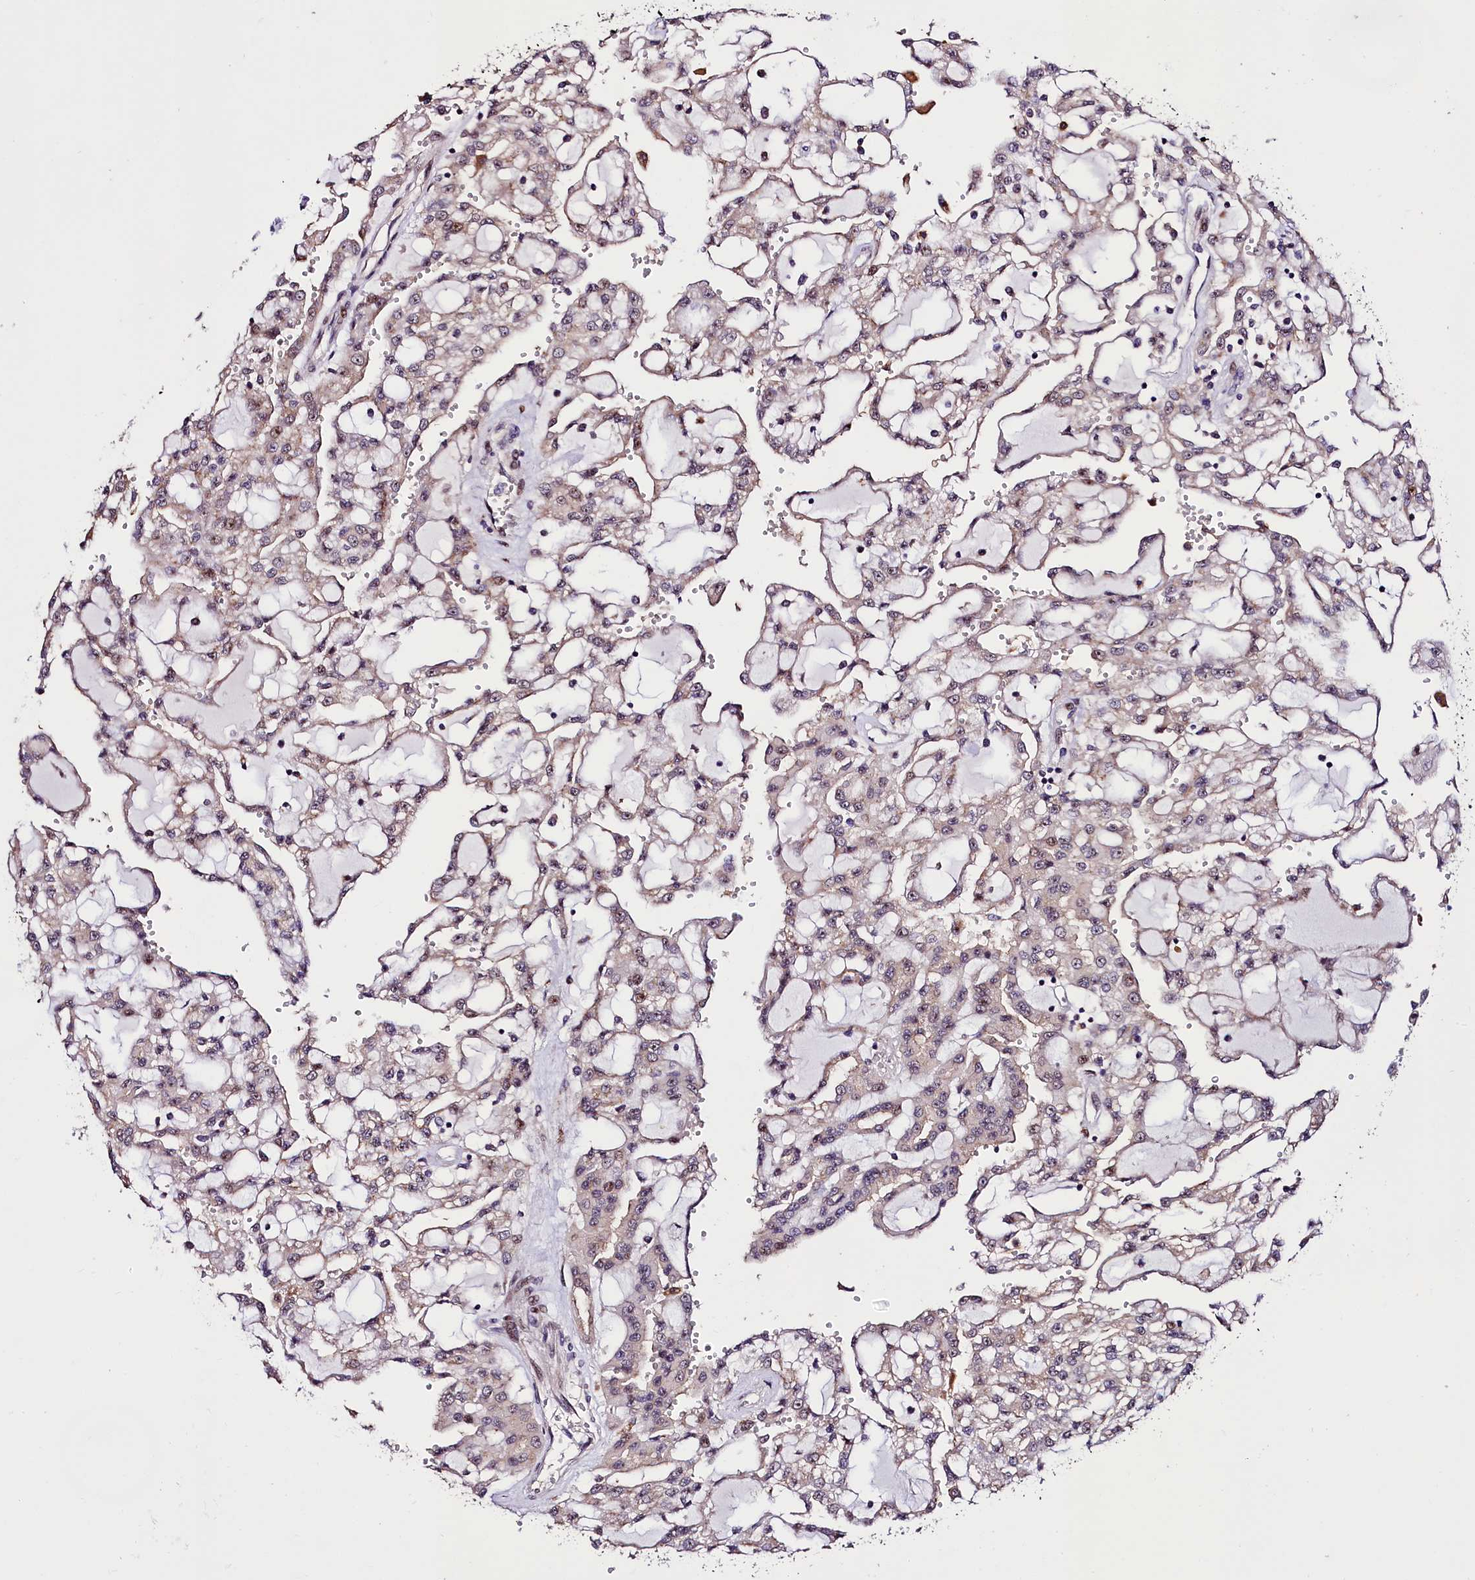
{"staining": {"intensity": "weak", "quantity": "25%-75%", "location": "cytoplasmic/membranous,nuclear"}, "tissue": "renal cancer", "cell_type": "Tumor cells", "image_type": "cancer", "snomed": [{"axis": "morphology", "description": "Adenocarcinoma, NOS"}, {"axis": "topography", "description": "Kidney"}], "caption": "Tumor cells reveal weak cytoplasmic/membranous and nuclear expression in about 25%-75% of cells in renal cancer.", "gene": "TRMT112", "patient": {"sex": "male", "age": 63}}